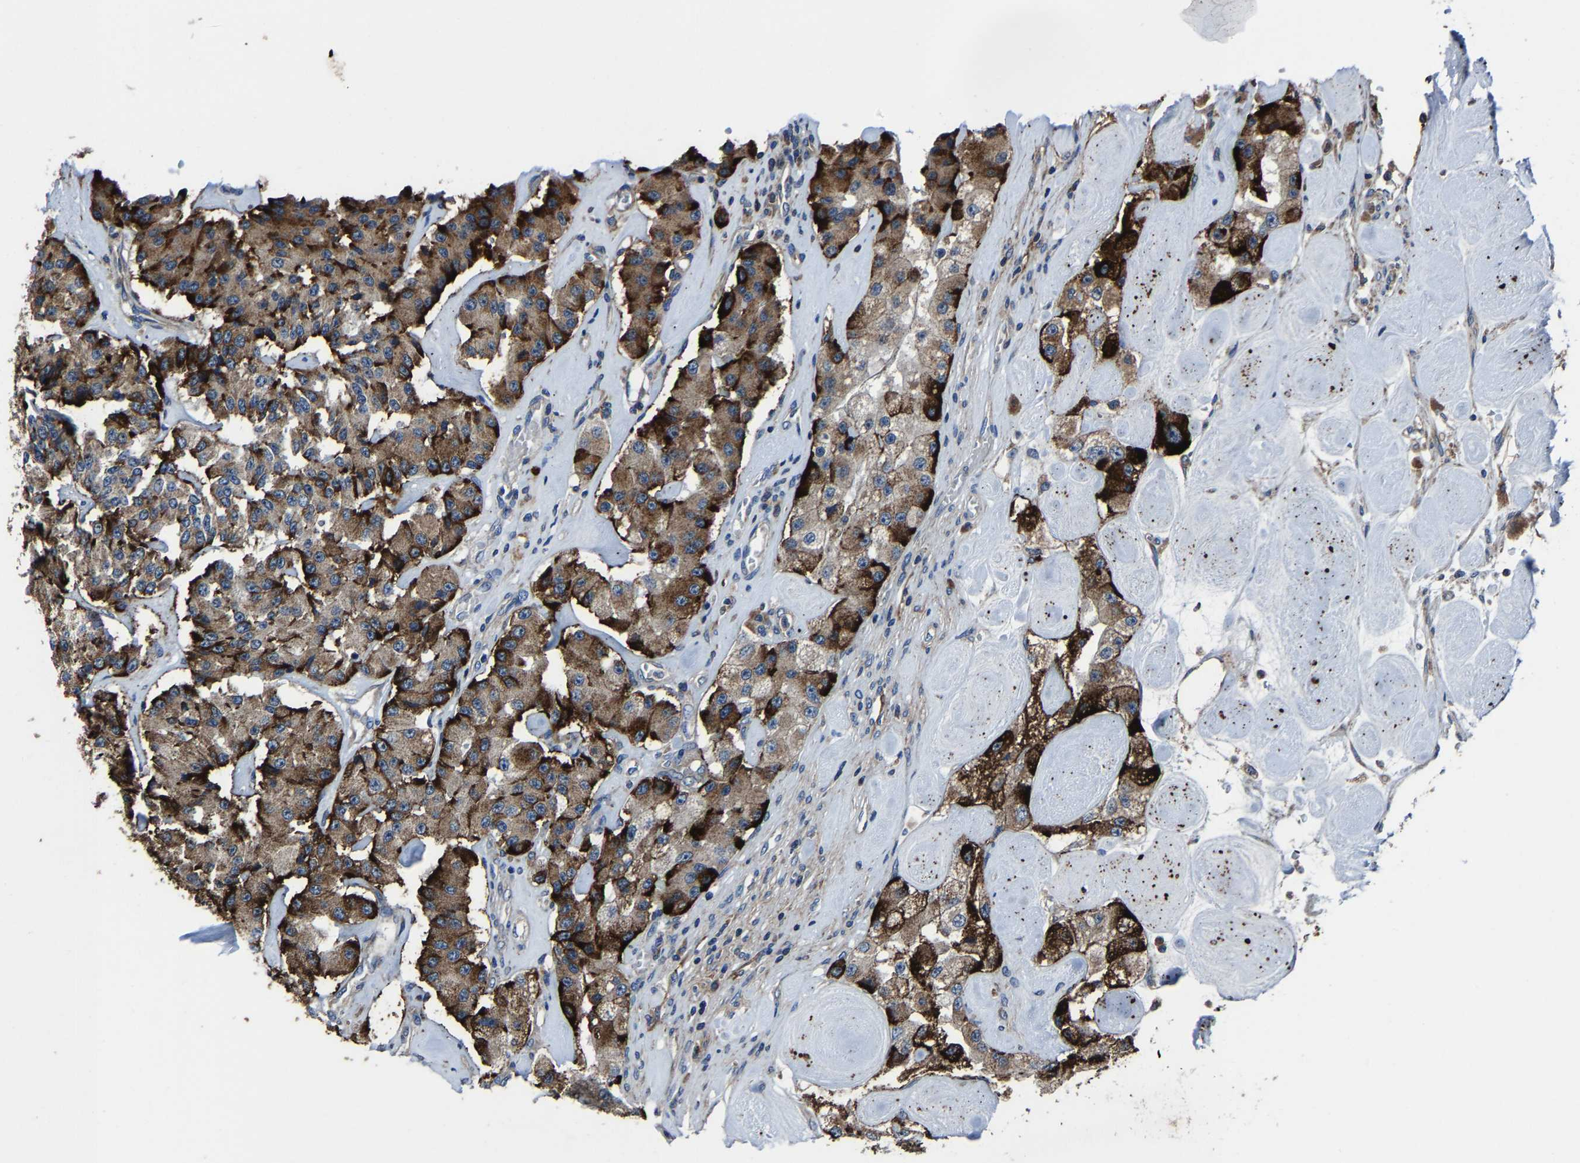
{"staining": {"intensity": "strong", "quantity": ">75%", "location": "cytoplasmic/membranous"}, "tissue": "carcinoid", "cell_type": "Tumor cells", "image_type": "cancer", "snomed": [{"axis": "morphology", "description": "Carcinoid, malignant, NOS"}, {"axis": "topography", "description": "Pancreas"}], "caption": "Immunohistochemical staining of human carcinoid reveals high levels of strong cytoplasmic/membranous staining in about >75% of tumor cells. The staining was performed using DAB, with brown indicating positive protein expression. Nuclei are stained blue with hematoxylin.", "gene": "KIAA1958", "patient": {"sex": "male", "age": 41}}